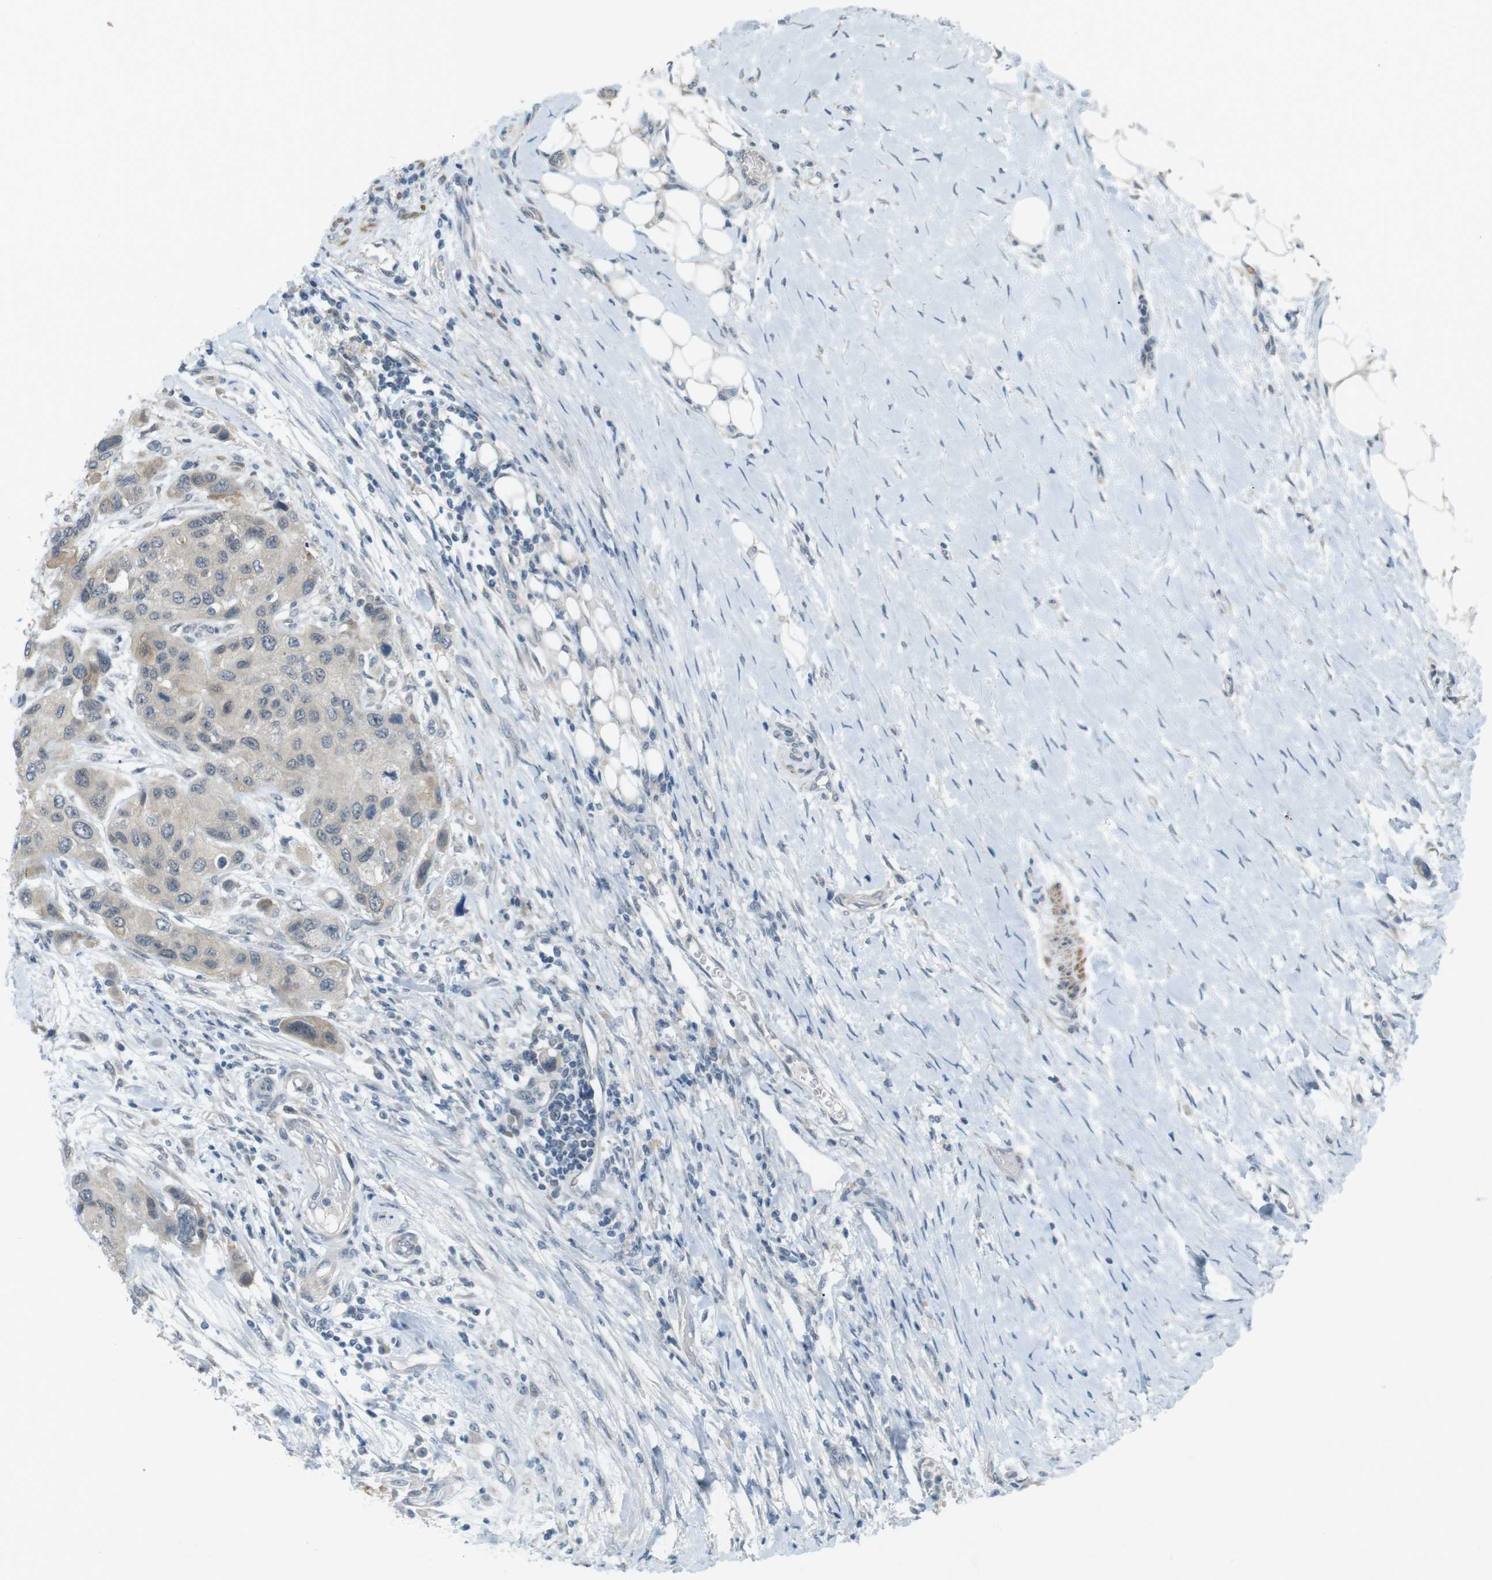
{"staining": {"intensity": "negative", "quantity": "none", "location": "none"}, "tissue": "urothelial cancer", "cell_type": "Tumor cells", "image_type": "cancer", "snomed": [{"axis": "morphology", "description": "Urothelial carcinoma, High grade"}, {"axis": "topography", "description": "Urinary bladder"}], "caption": "This is a micrograph of immunohistochemistry (IHC) staining of high-grade urothelial carcinoma, which shows no staining in tumor cells.", "gene": "RTN3", "patient": {"sex": "female", "age": 56}}